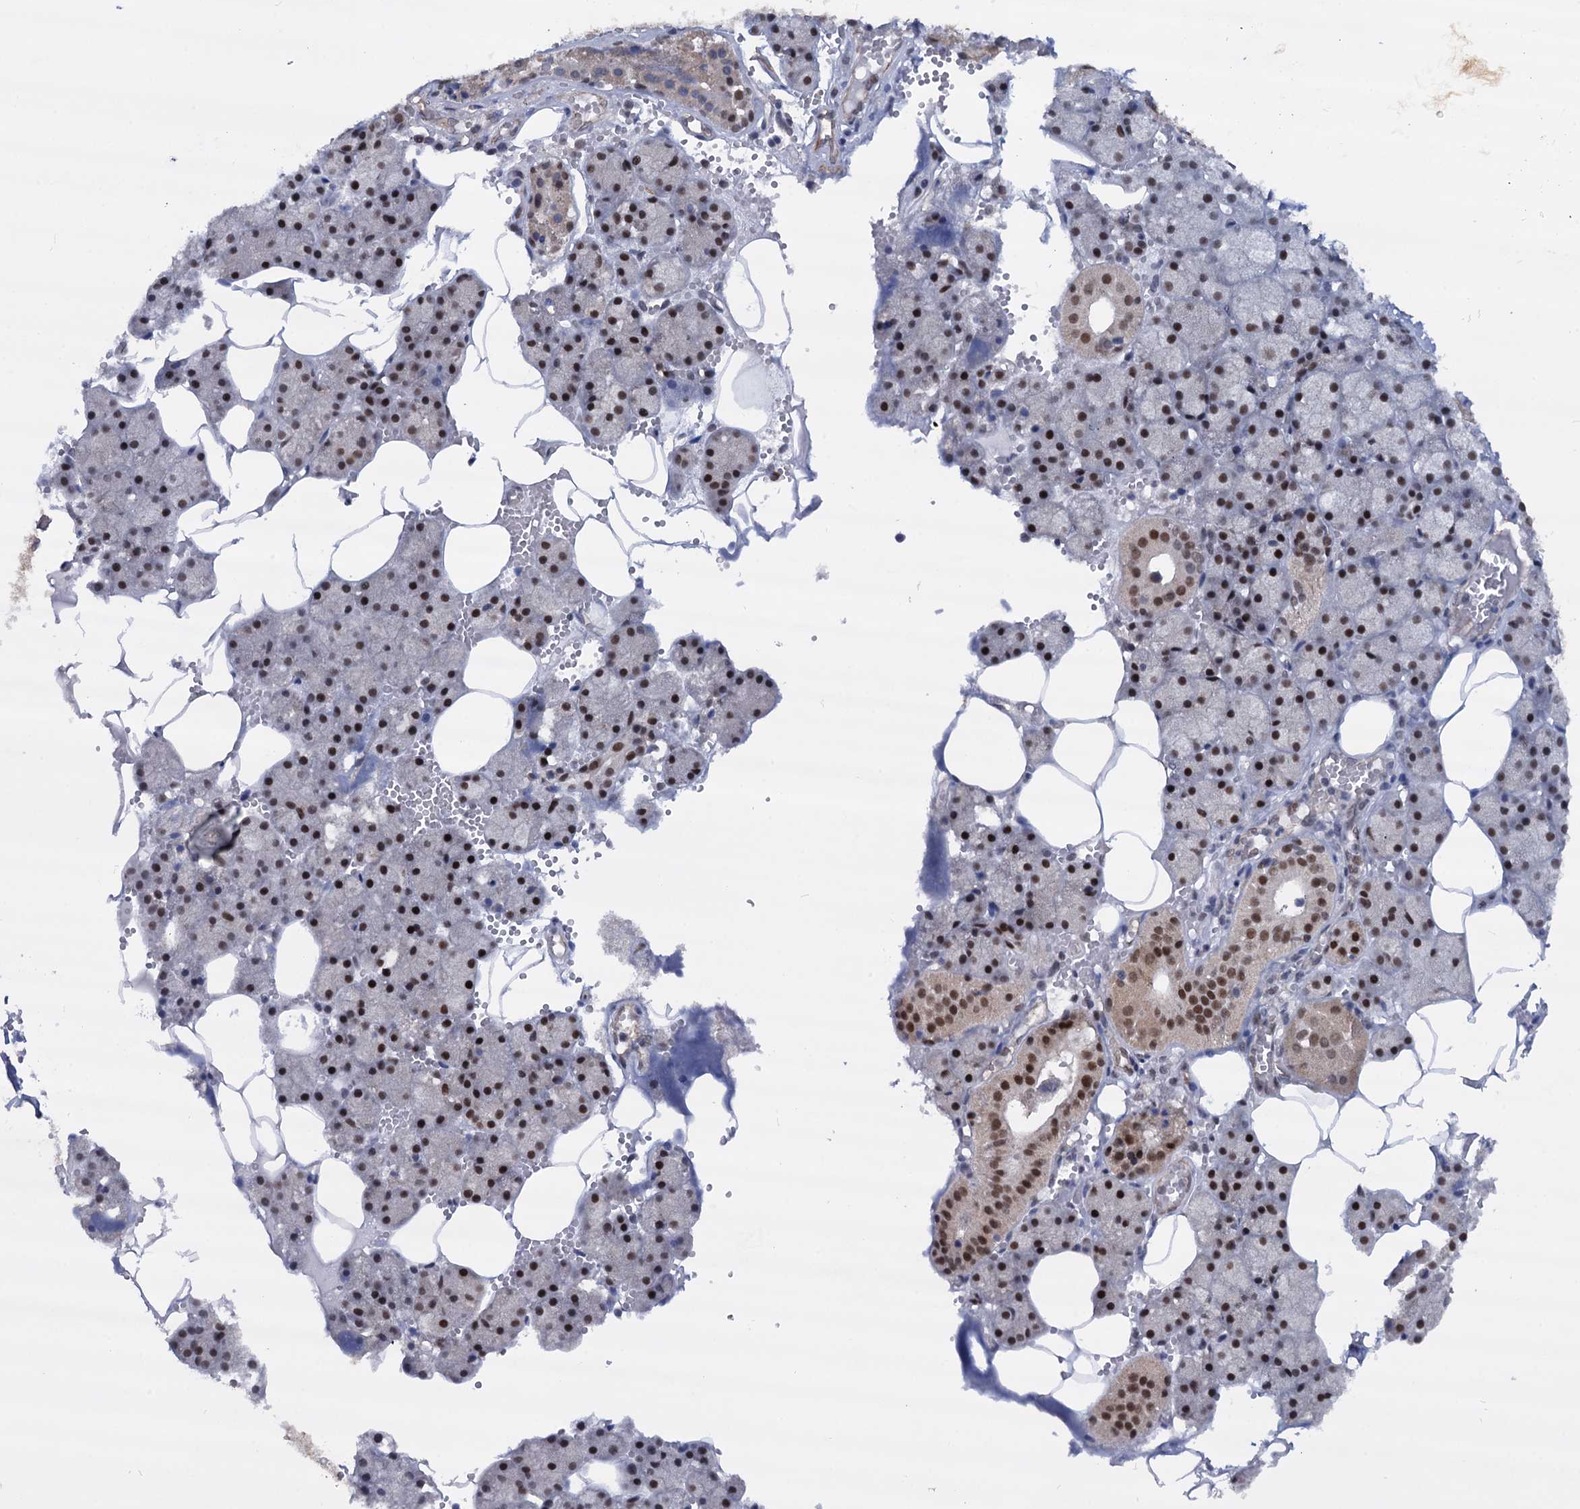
{"staining": {"intensity": "strong", "quantity": ">75%", "location": "nuclear"}, "tissue": "salivary gland", "cell_type": "Glandular cells", "image_type": "normal", "snomed": [{"axis": "morphology", "description": "Normal tissue, NOS"}, {"axis": "topography", "description": "Salivary gland"}], "caption": "IHC of benign salivary gland displays high levels of strong nuclear staining in approximately >75% of glandular cells.", "gene": "GALNT11", "patient": {"sex": "male", "age": 62}}